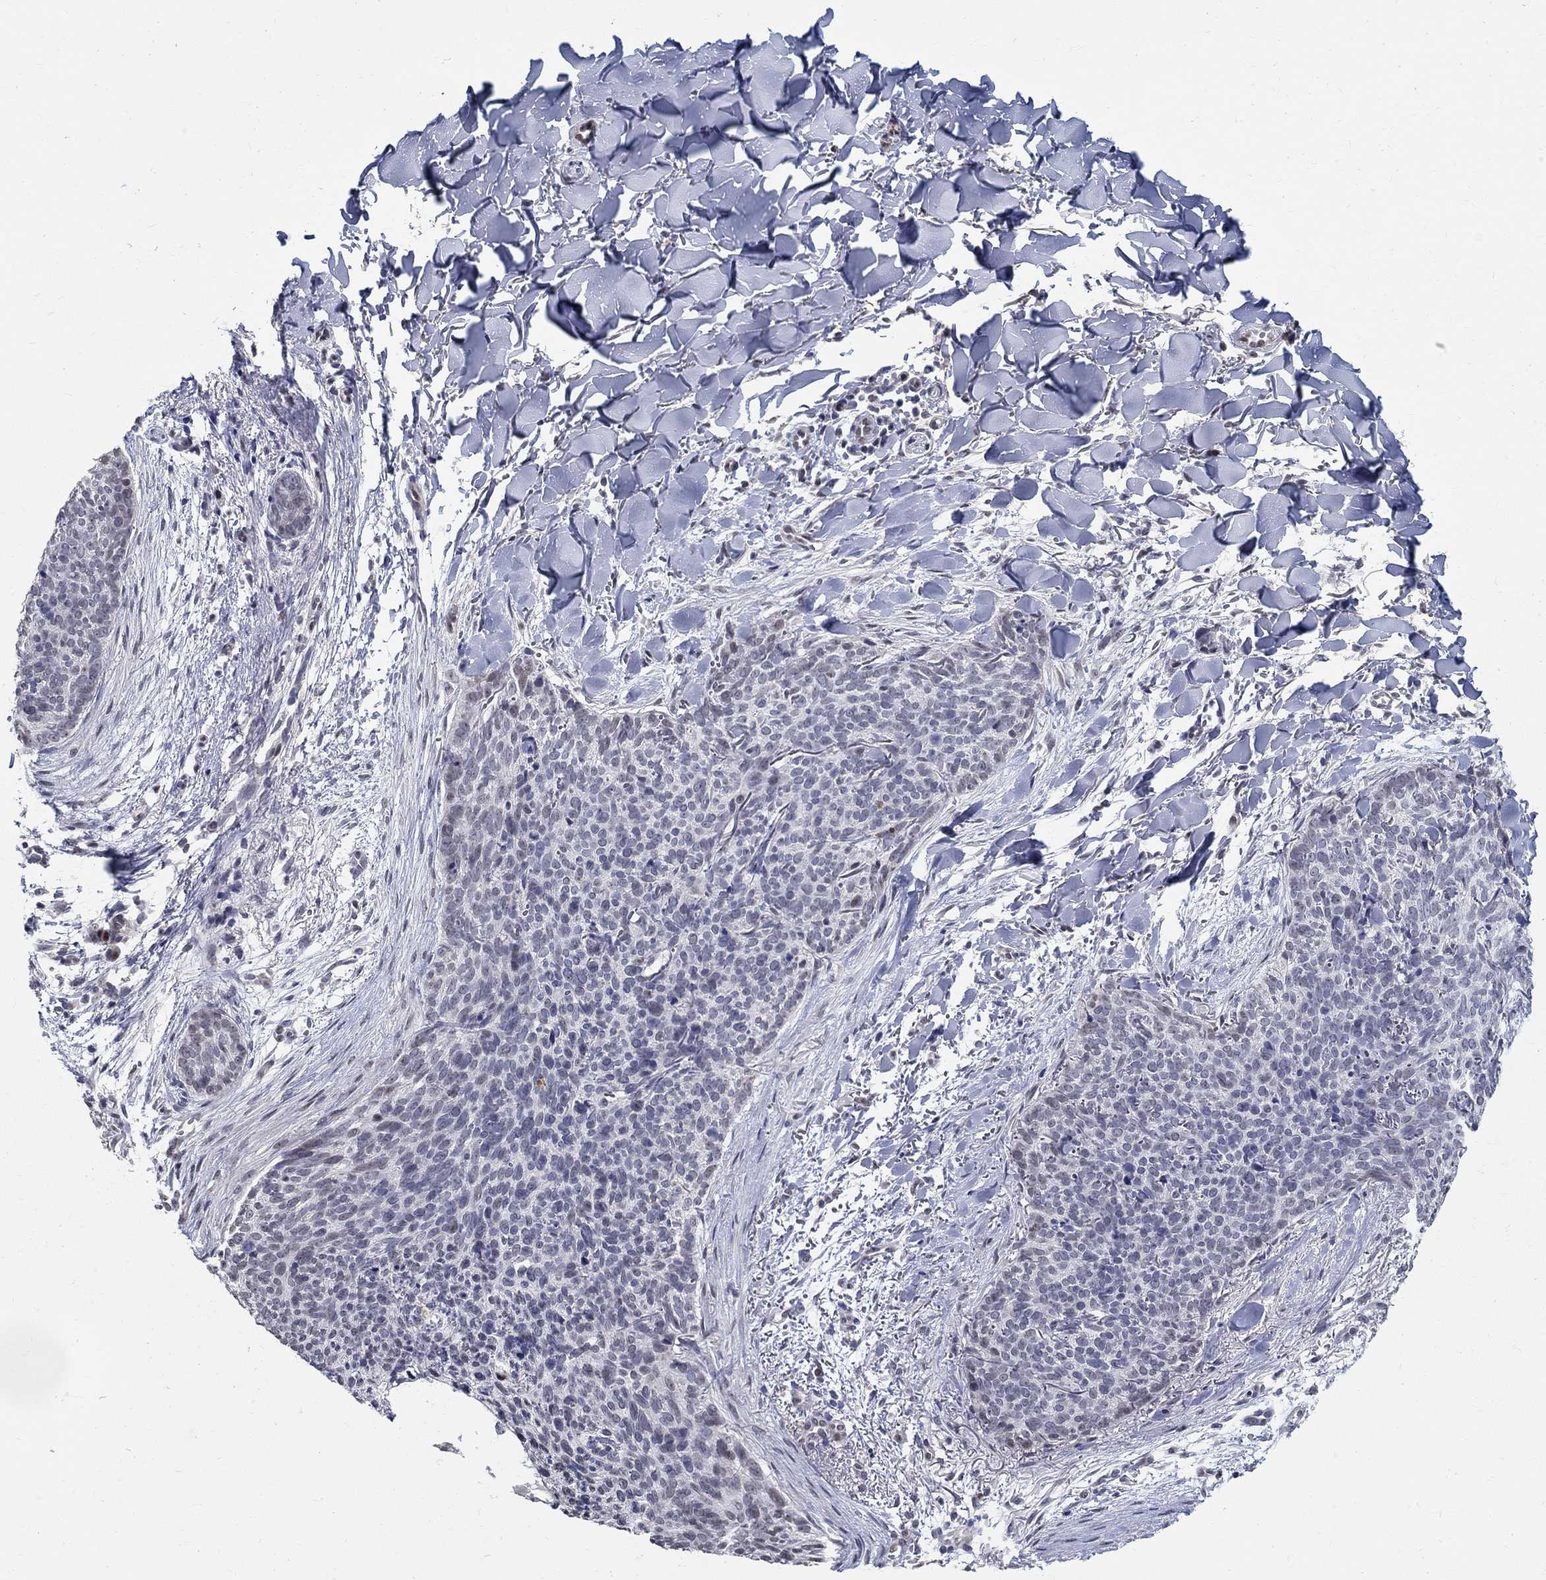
{"staining": {"intensity": "weak", "quantity": "<25%", "location": "nuclear"}, "tissue": "skin cancer", "cell_type": "Tumor cells", "image_type": "cancer", "snomed": [{"axis": "morphology", "description": "Basal cell carcinoma"}, {"axis": "topography", "description": "Skin"}], "caption": "DAB immunohistochemical staining of skin cancer demonstrates no significant positivity in tumor cells. The staining was performed using DAB to visualize the protein expression in brown, while the nuclei were stained in blue with hematoxylin (Magnification: 20x).", "gene": "C16orf46", "patient": {"sex": "male", "age": 64}}